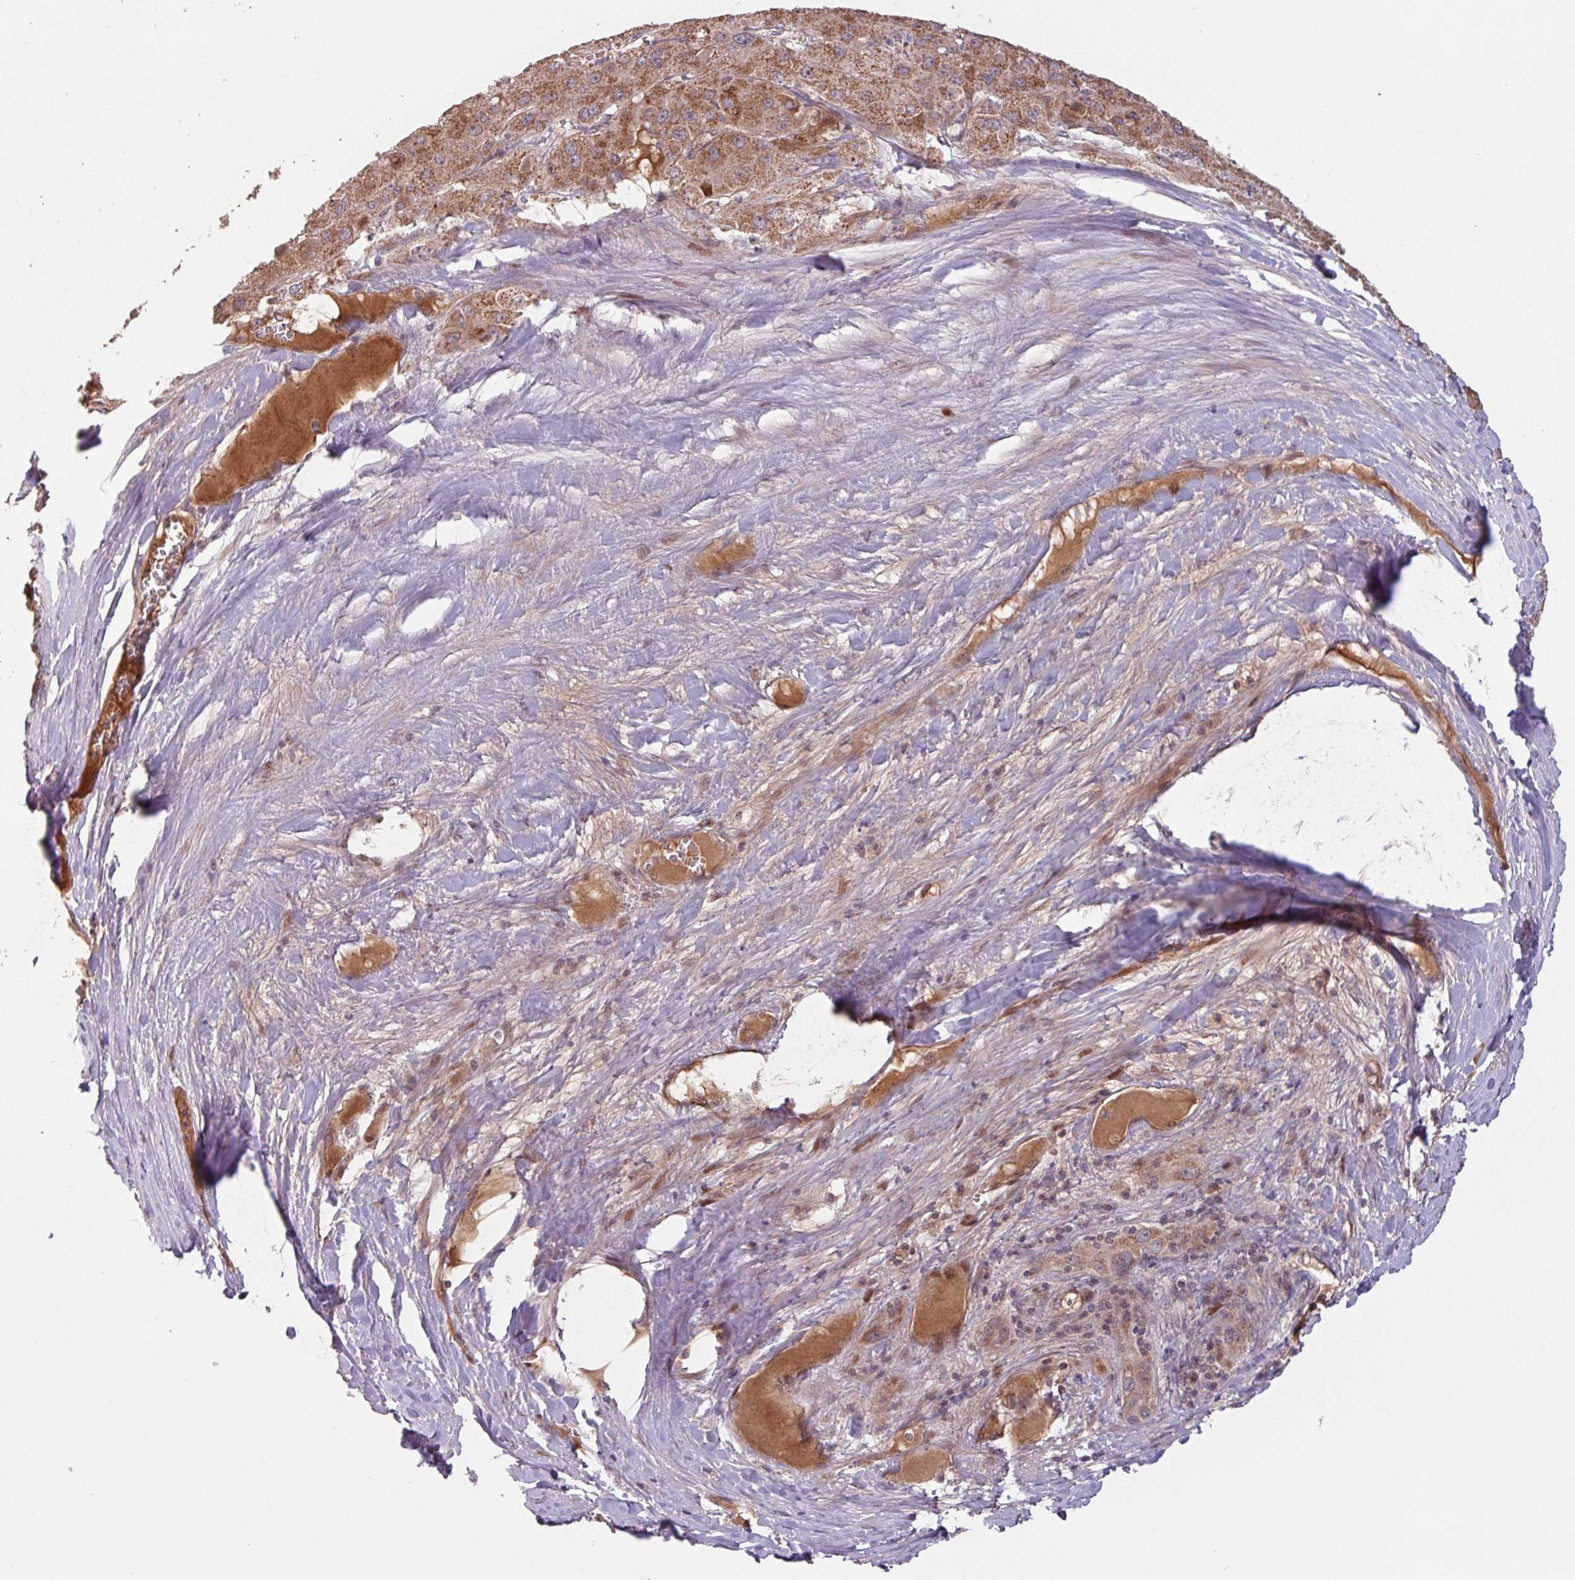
{"staining": {"intensity": "moderate", "quantity": ">75%", "location": "cytoplasmic/membranous"}, "tissue": "liver cancer", "cell_type": "Tumor cells", "image_type": "cancer", "snomed": [{"axis": "morphology", "description": "Carcinoma, Hepatocellular, NOS"}, {"axis": "topography", "description": "Liver"}], "caption": "This is a histology image of immunohistochemistry (IHC) staining of liver hepatocellular carcinoma, which shows moderate staining in the cytoplasmic/membranous of tumor cells.", "gene": "TMEM88", "patient": {"sex": "female", "age": 73}}